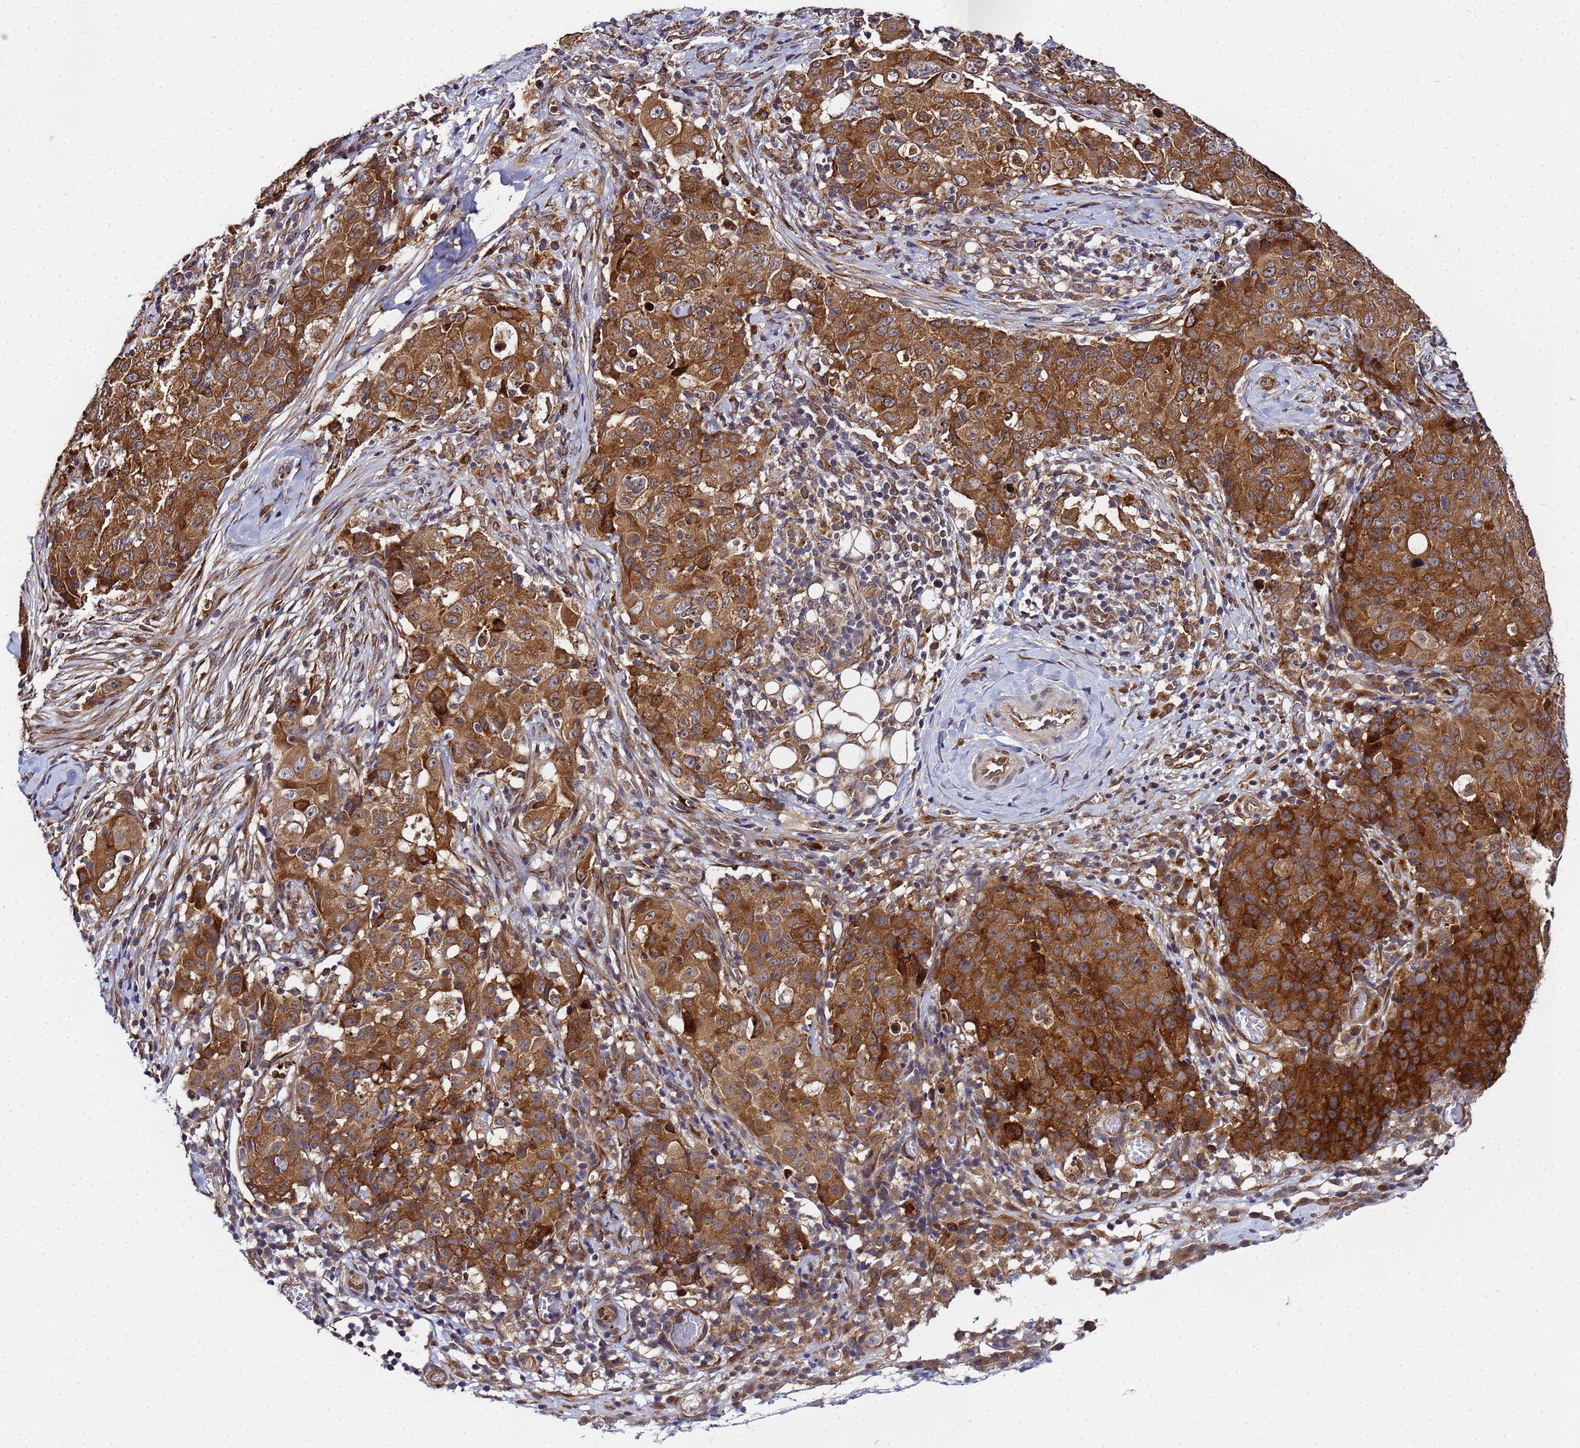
{"staining": {"intensity": "strong", "quantity": ">75%", "location": "cytoplasmic/membranous"}, "tissue": "ovarian cancer", "cell_type": "Tumor cells", "image_type": "cancer", "snomed": [{"axis": "morphology", "description": "Carcinoma, endometroid"}, {"axis": "topography", "description": "Ovary"}], "caption": "A brown stain highlights strong cytoplasmic/membranous staining of a protein in endometroid carcinoma (ovarian) tumor cells.", "gene": "UNC93B1", "patient": {"sex": "female", "age": 42}}